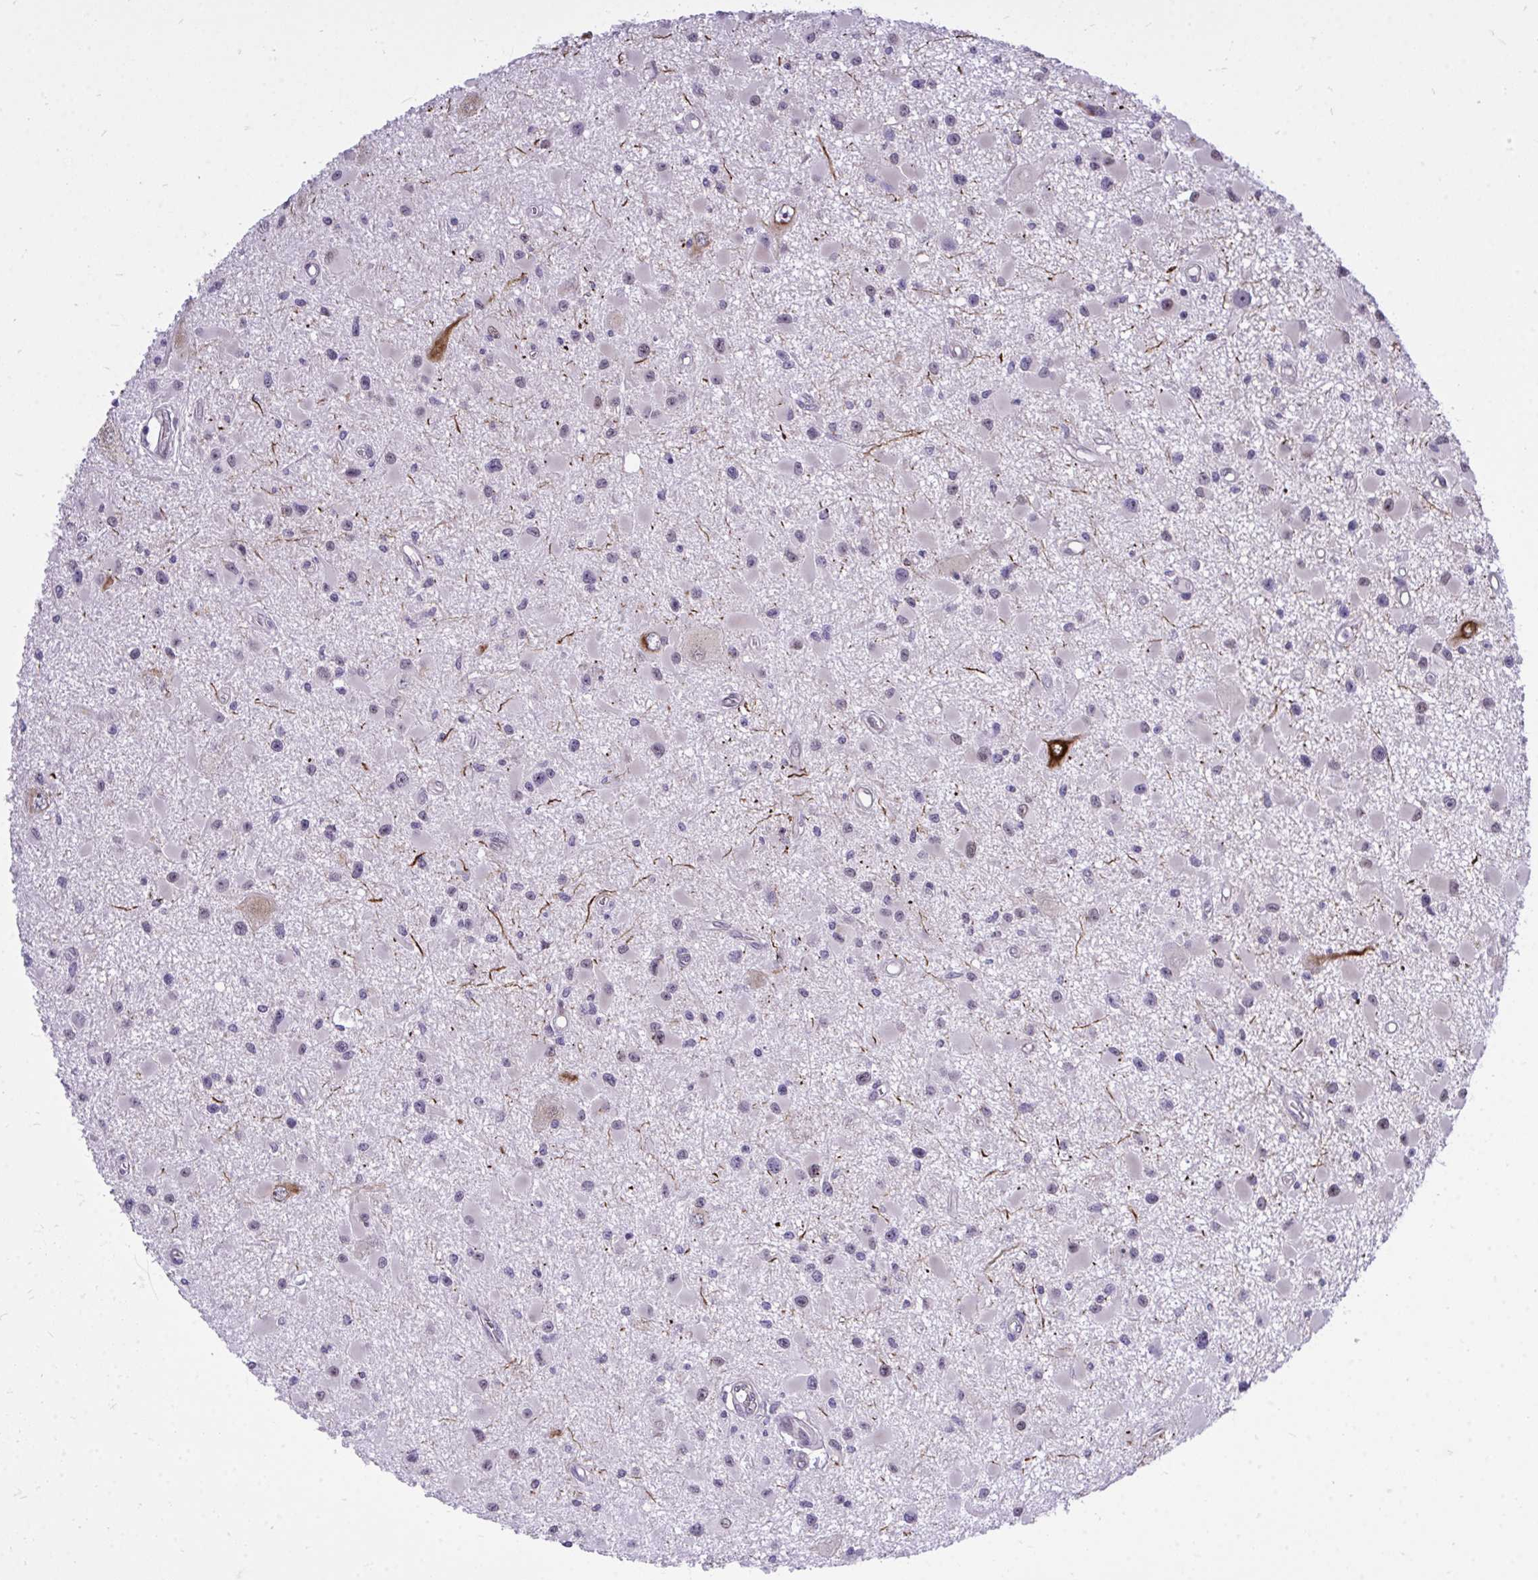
{"staining": {"intensity": "weak", "quantity": "<25%", "location": "nuclear"}, "tissue": "glioma", "cell_type": "Tumor cells", "image_type": "cancer", "snomed": [{"axis": "morphology", "description": "Glioma, malignant, High grade"}, {"axis": "topography", "description": "Brain"}], "caption": "DAB (3,3'-diaminobenzidine) immunohistochemical staining of glioma reveals no significant positivity in tumor cells.", "gene": "HMBOX1", "patient": {"sex": "male", "age": 54}}